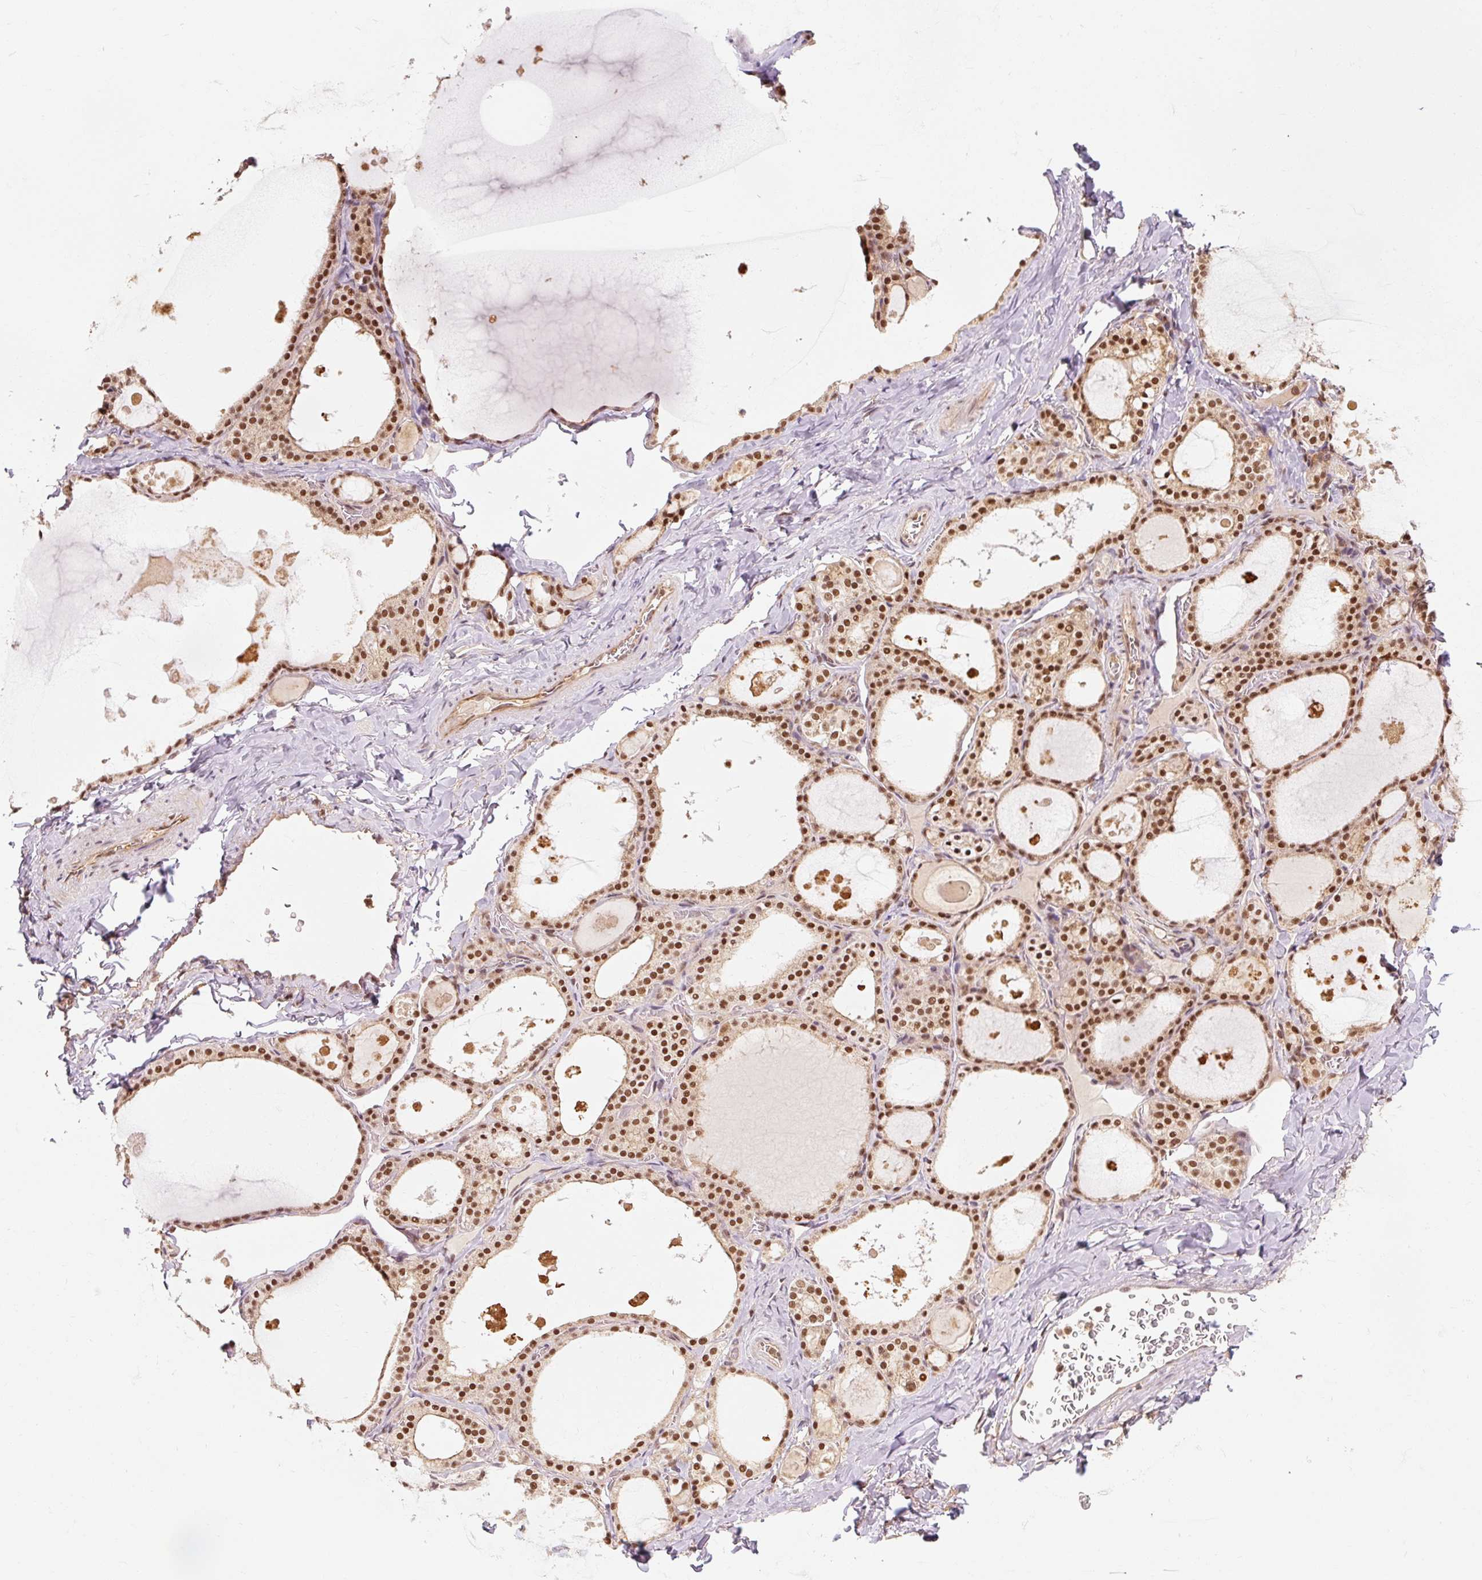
{"staining": {"intensity": "strong", "quantity": ">75%", "location": "nuclear"}, "tissue": "thyroid gland", "cell_type": "Glandular cells", "image_type": "normal", "snomed": [{"axis": "morphology", "description": "Normal tissue, NOS"}, {"axis": "topography", "description": "Thyroid gland"}], "caption": "Glandular cells display high levels of strong nuclear staining in about >75% of cells in normal human thyroid gland. (Brightfield microscopy of DAB IHC at high magnification).", "gene": "CSTF1", "patient": {"sex": "male", "age": 56}}